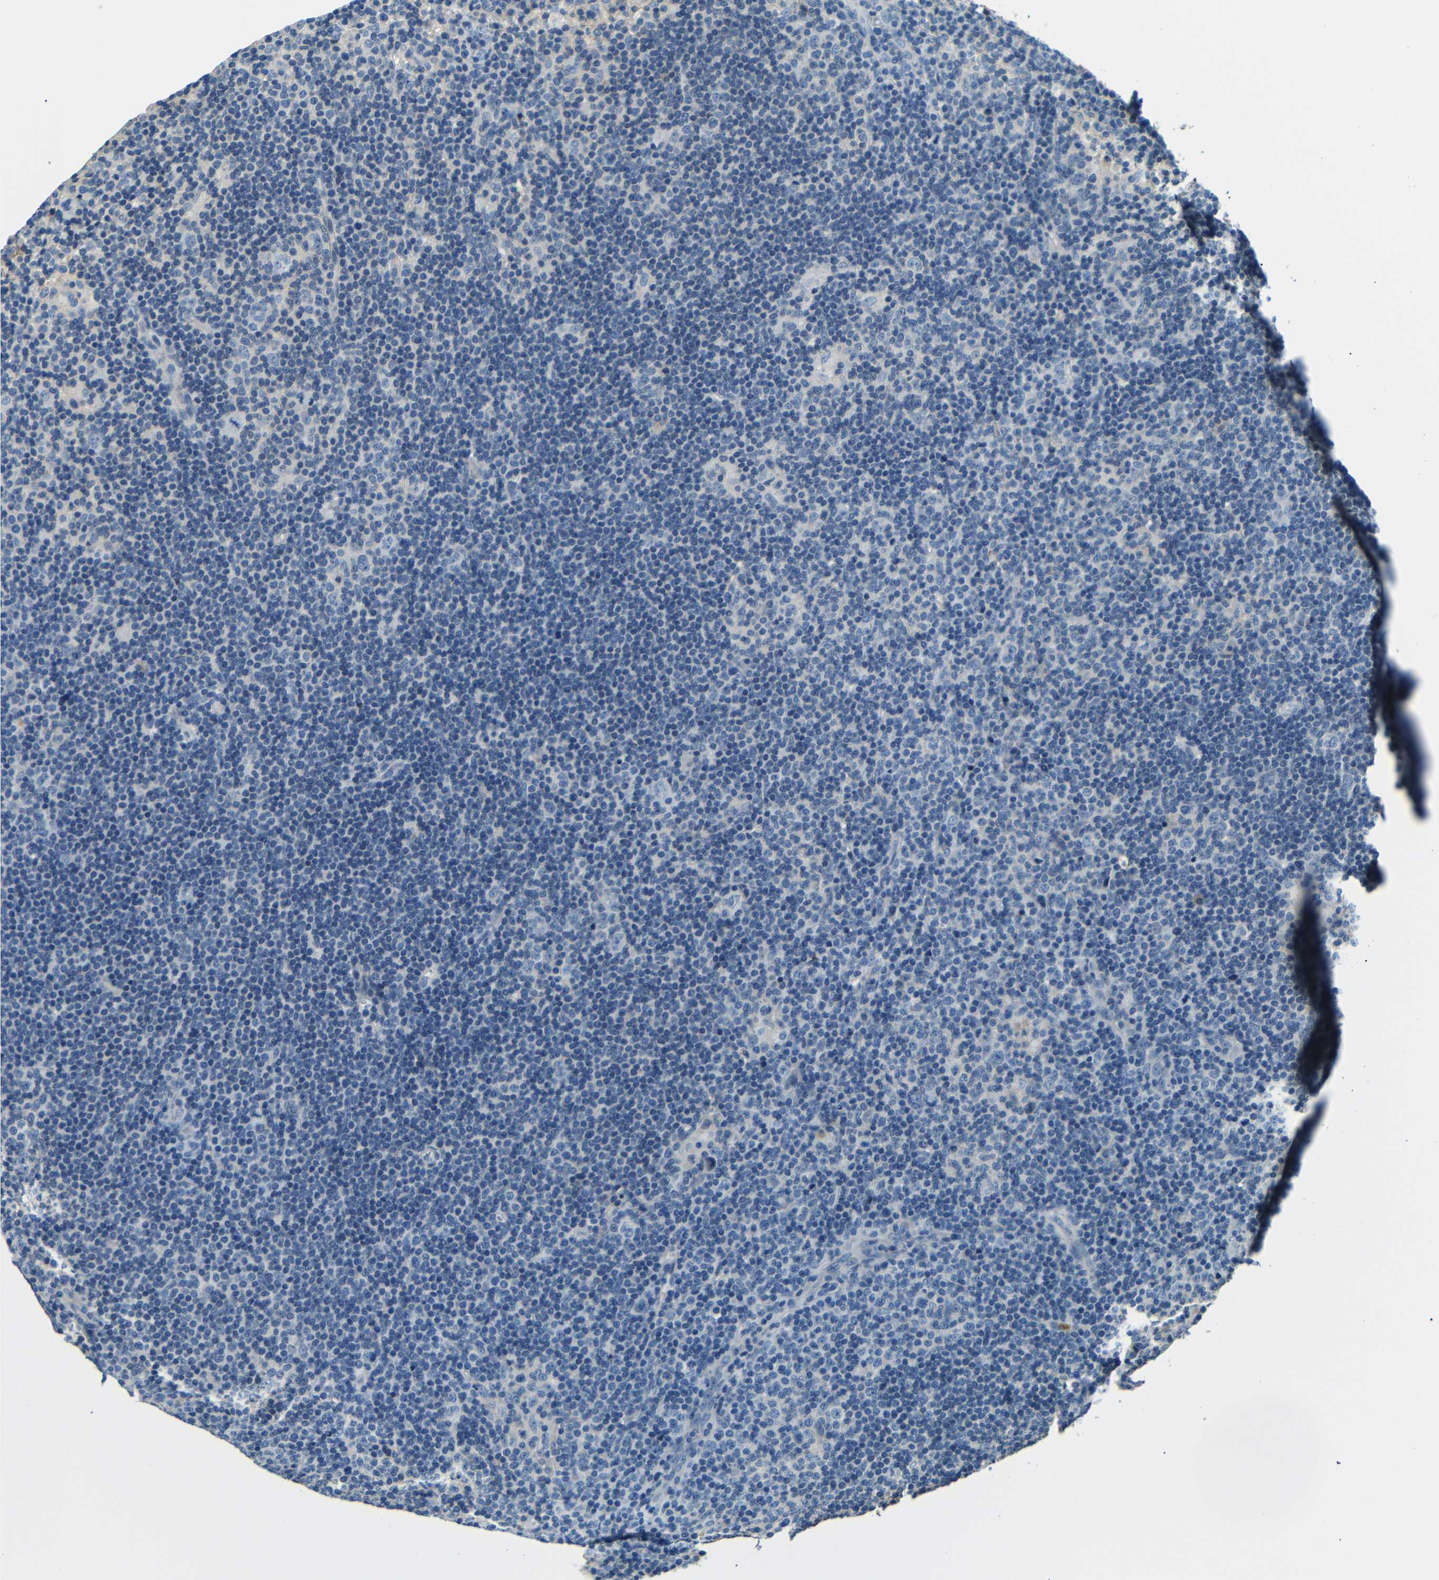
{"staining": {"intensity": "negative", "quantity": "none", "location": "none"}, "tissue": "lymphoma", "cell_type": "Tumor cells", "image_type": "cancer", "snomed": [{"axis": "morphology", "description": "Hodgkin's disease, NOS"}, {"axis": "topography", "description": "Lymph node"}], "caption": "Photomicrograph shows no protein positivity in tumor cells of Hodgkin's disease tissue.", "gene": "LHCGR", "patient": {"sex": "female", "age": 57}}